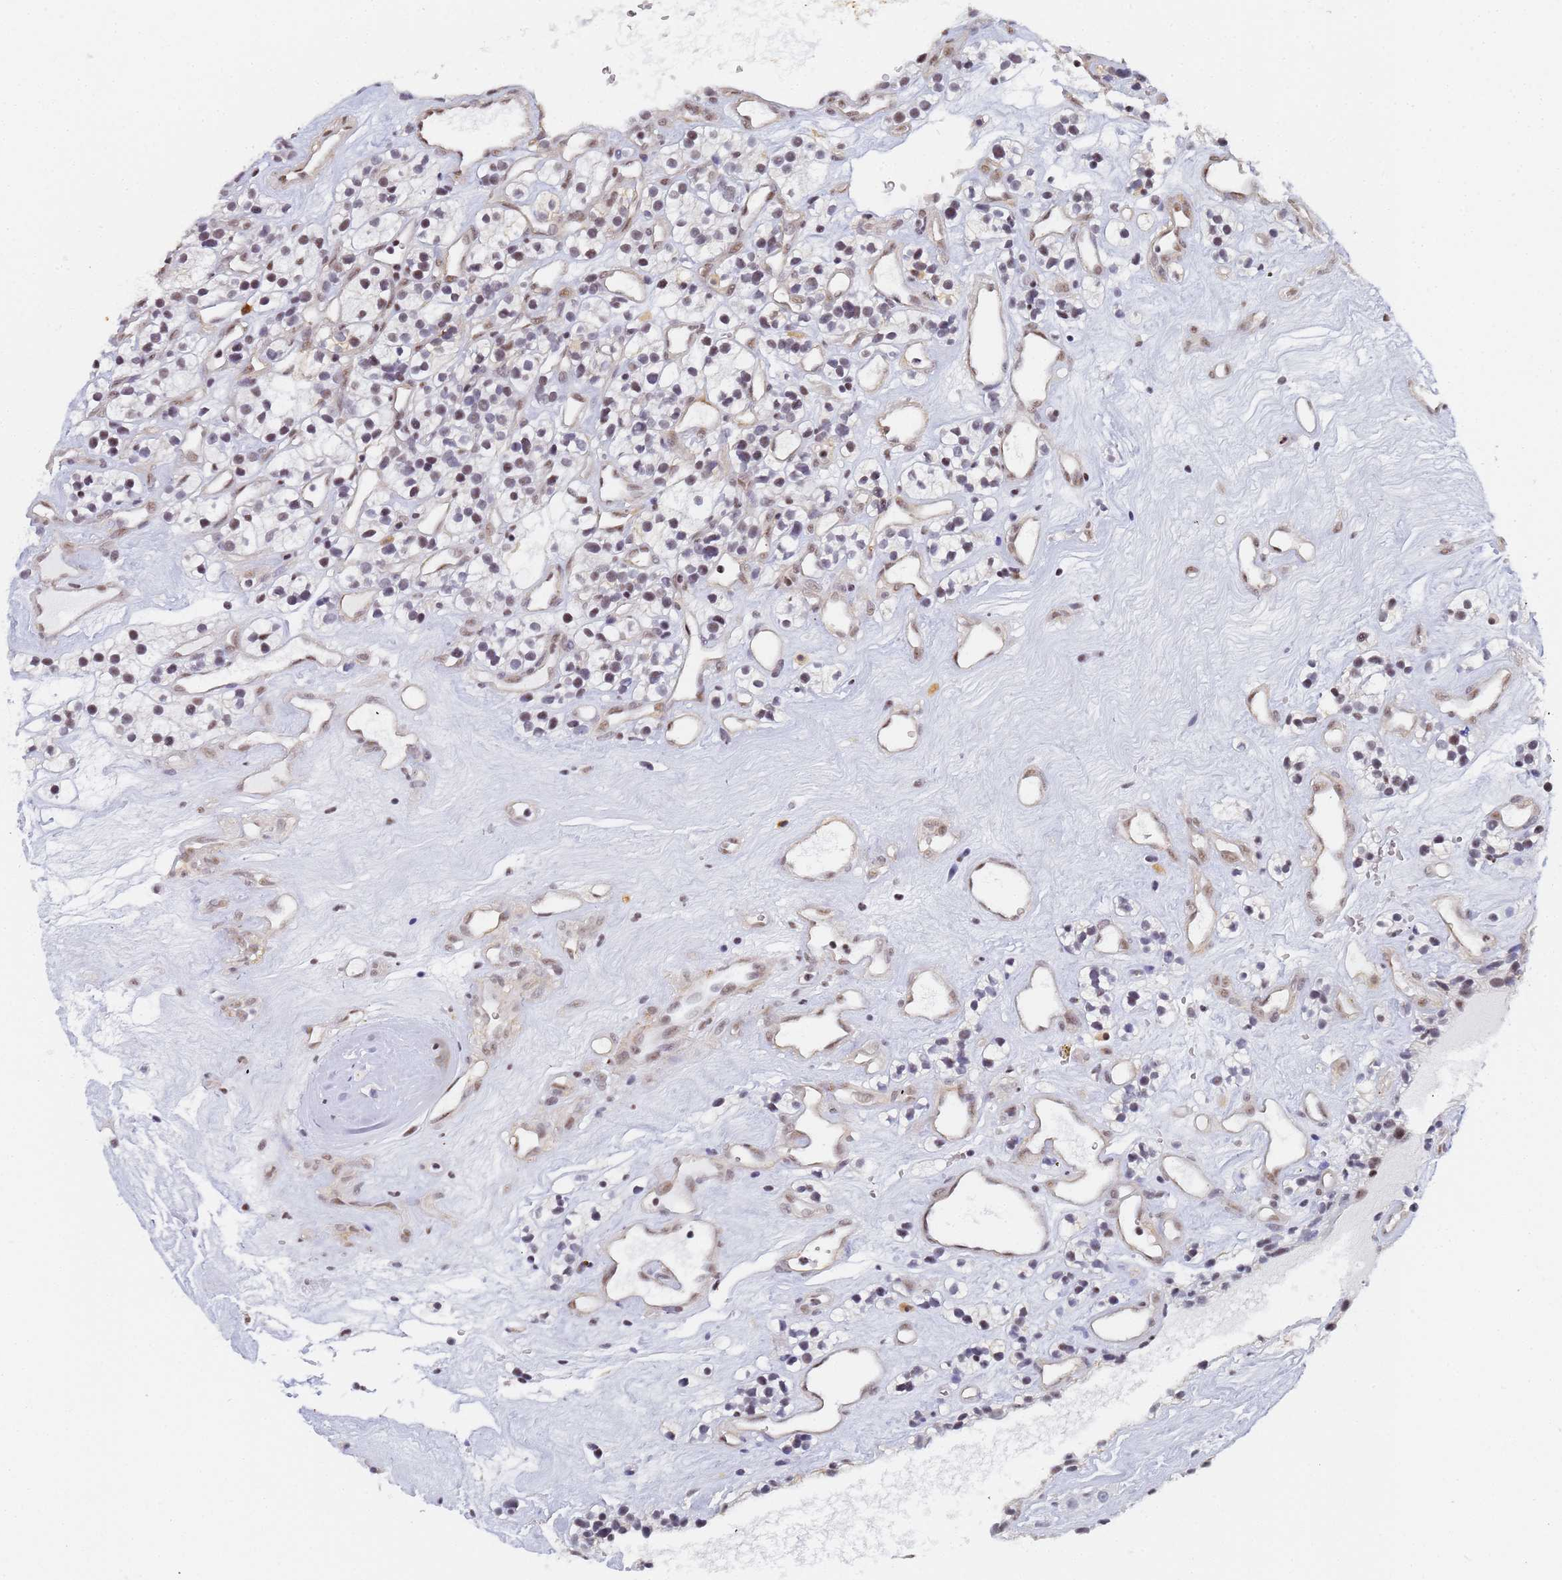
{"staining": {"intensity": "weak", "quantity": "25%-75%", "location": "nuclear"}, "tissue": "renal cancer", "cell_type": "Tumor cells", "image_type": "cancer", "snomed": [{"axis": "morphology", "description": "Adenocarcinoma, NOS"}, {"axis": "topography", "description": "Kidney"}], "caption": "About 25%-75% of tumor cells in human renal cancer show weak nuclear protein positivity as visualized by brown immunohistochemical staining.", "gene": "PRRT4", "patient": {"sex": "female", "age": 57}}